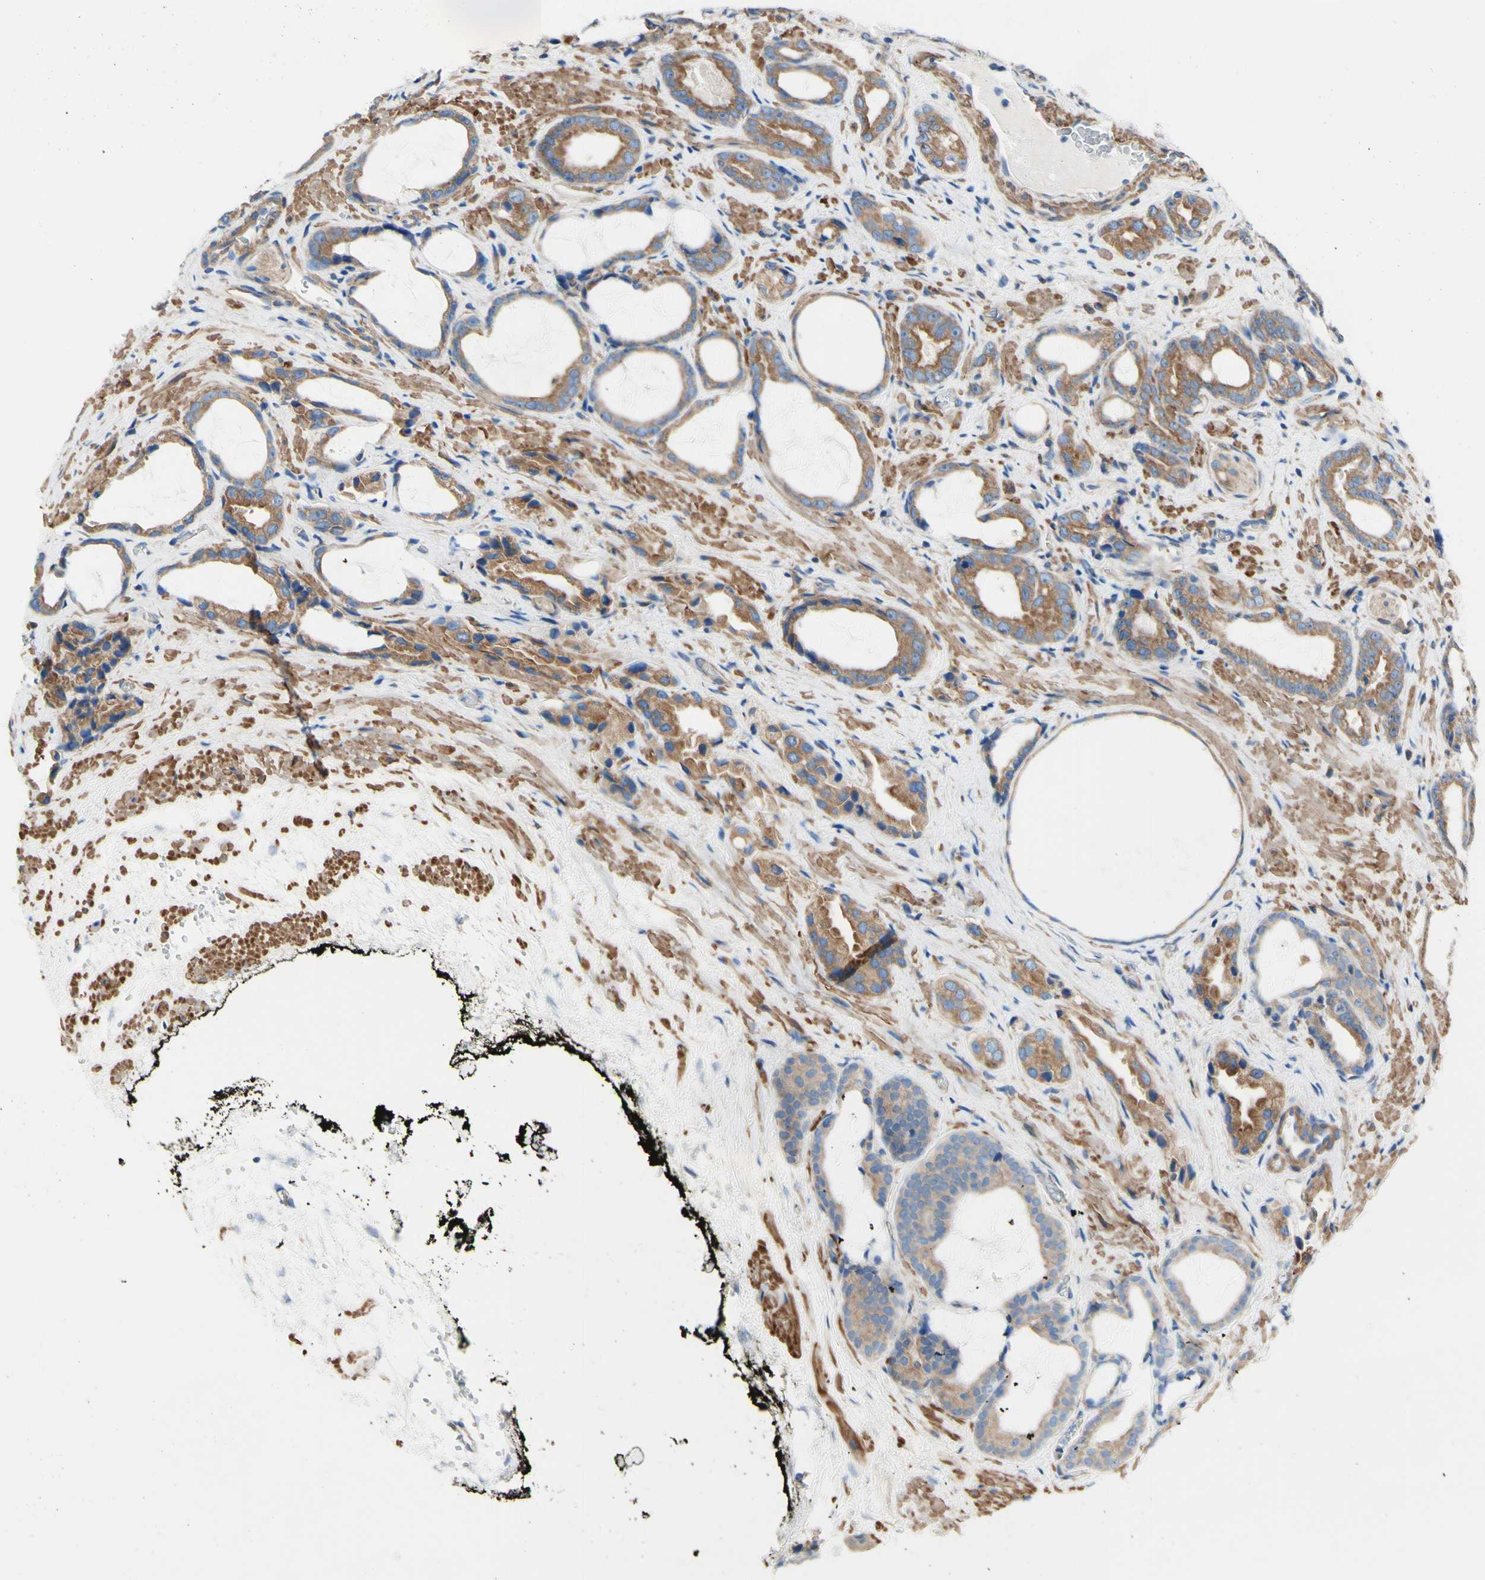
{"staining": {"intensity": "moderate", "quantity": ">75%", "location": "cytoplasmic/membranous"}, "tissue": "prostate cancer", "cell_type": "Tumor cells", "image_type": "cancer", "snomed": [{"axis": "morphology", "description": "Adenocarcinoma, Low grade"}, {"axis": "topography", "description": "Prostate"}], "caption": "DAB (3,3'-diaminobenzidine) immunohistochemical staining of human prostate cancer displays moderate cytoplasmic/membranous protein positivity in about >75% of tumor cells.", "gene": "RETREG2", "patient": {"sex": "male", "age": 60}}